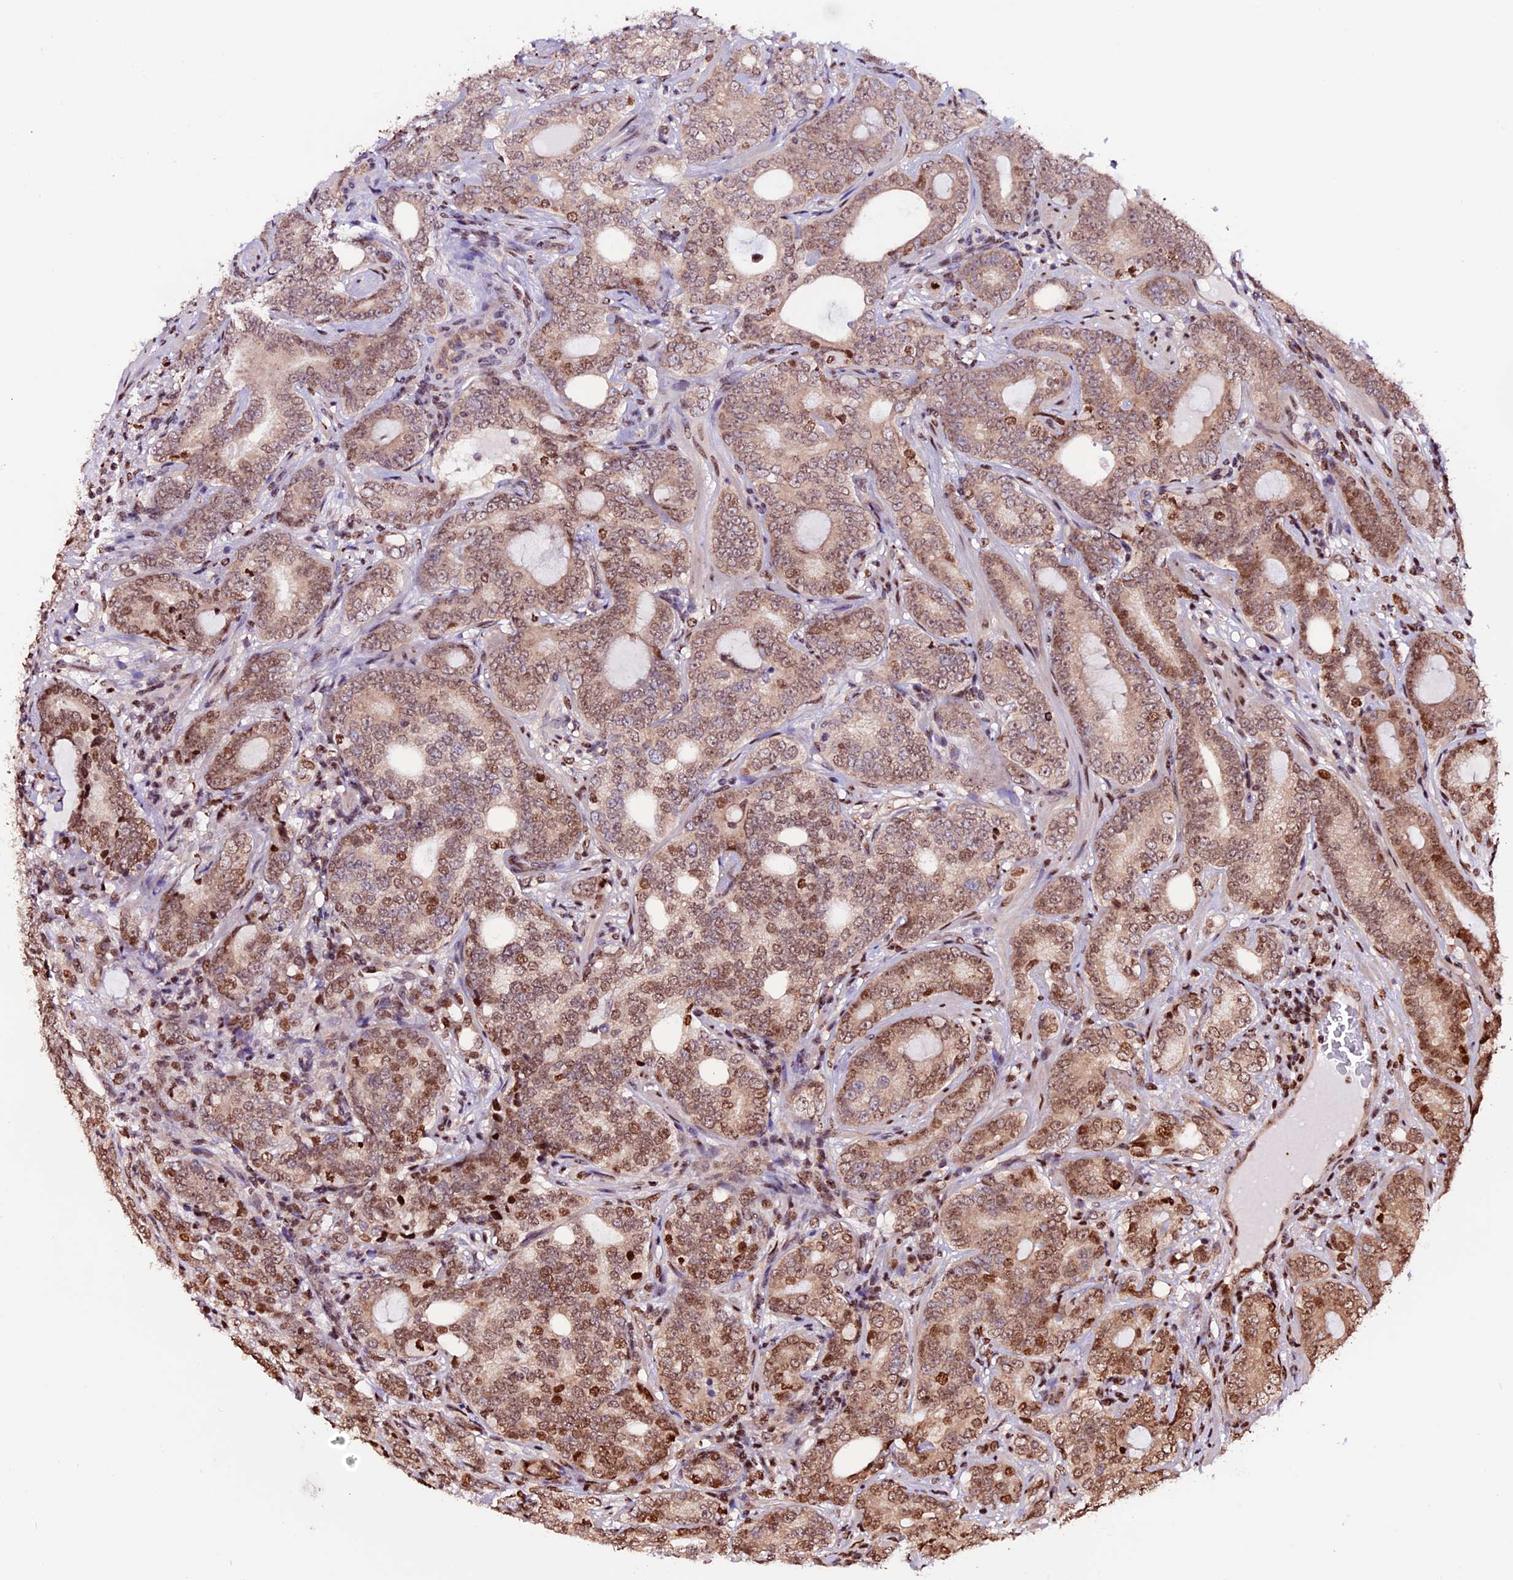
{"staining": {"intensity": "moderate", "quantity": ">75%", "location": "nuclear"}, "tissue": "prostate cancer", "cell_type": "Tumor cells", "image_type": "cancer", "snomed": [{"axis": "morphology", "description": "Adenocarcinoma, High grade"}, {"axis": "topography", "description": "Prostate"}], "caption": "High-magnification brightfield microscopy of adenocarcinoma (high-grade) (prostate) stained with DAB (3,3'-diaminobenzidine) (brown) and counterstained with hematoxylin (blue). tumor cells exhibit moderate nuclear staining is identified in about>75% of cells.", "gene": "RINL", "patient": {"sex": "male", "age": 64}}